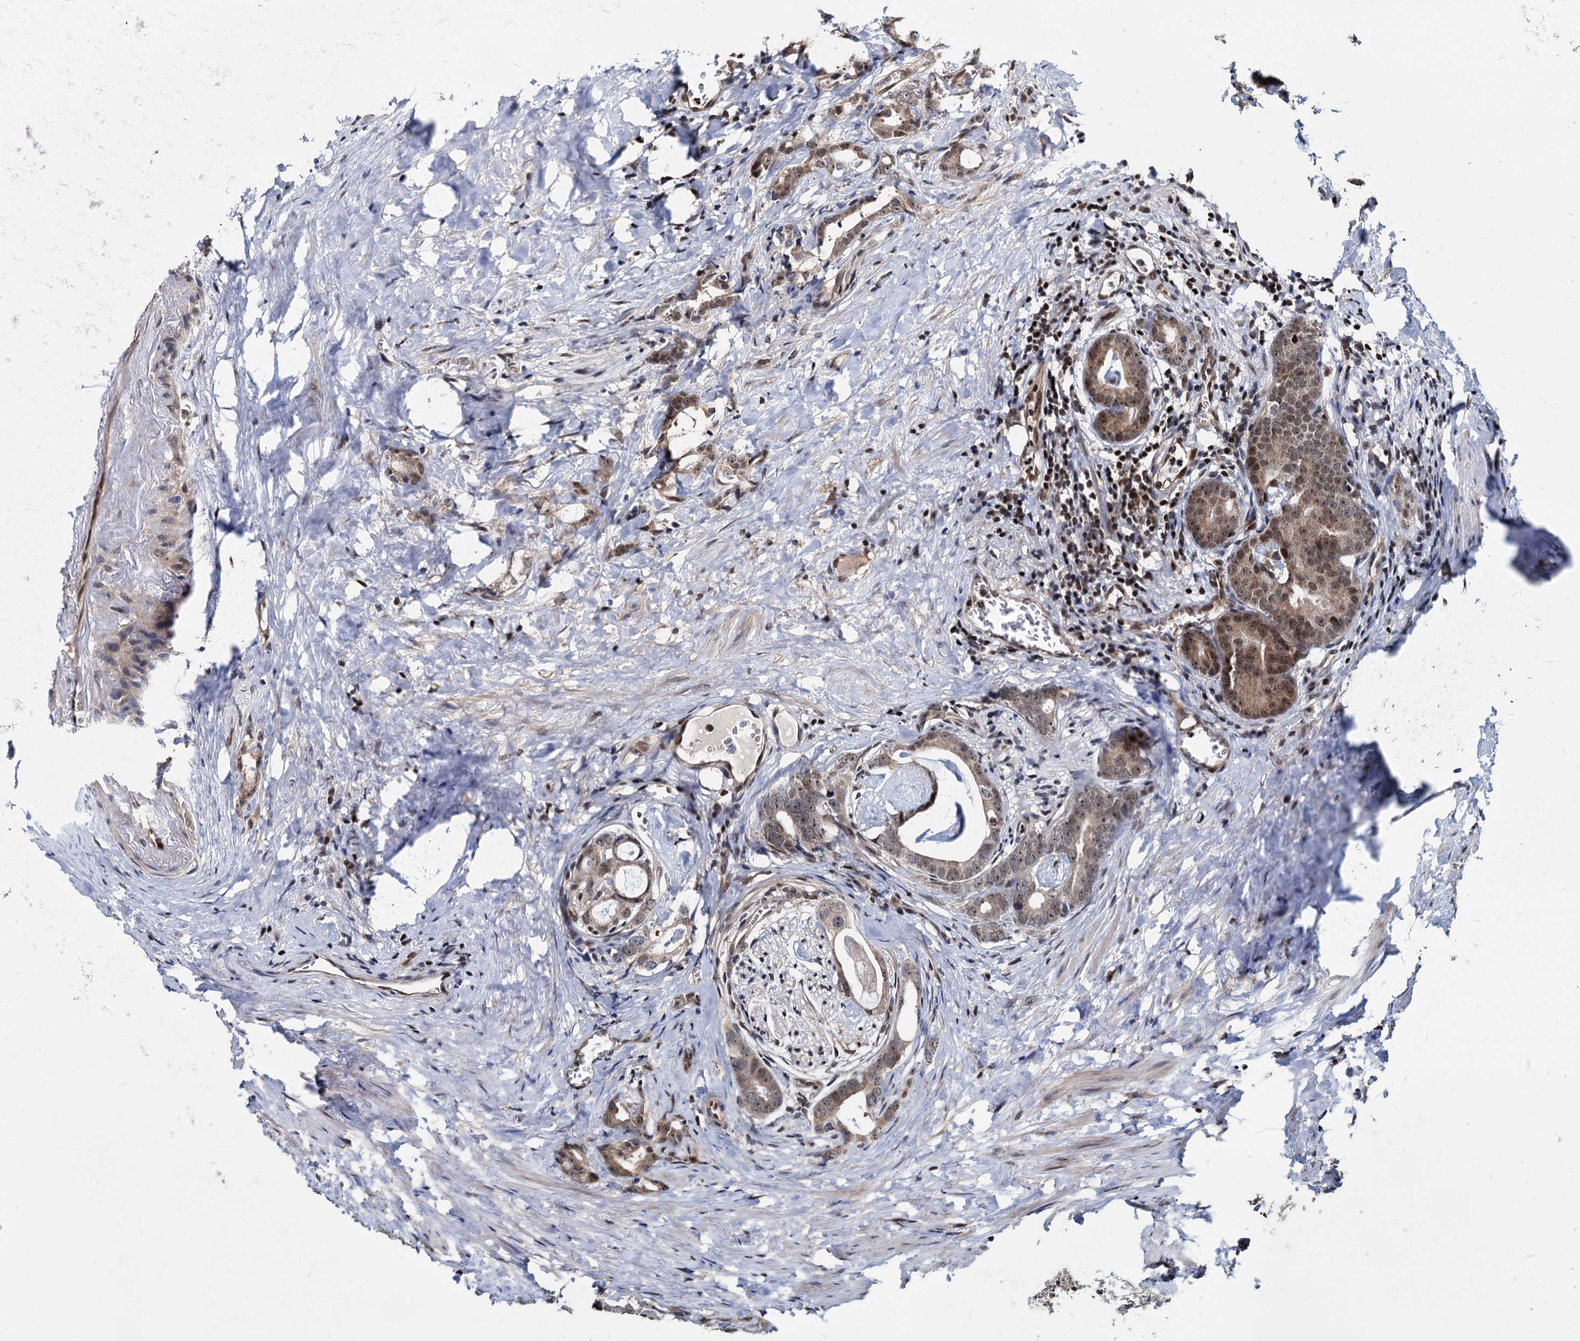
{"staining": {"intensity": "moderate", "quantity": ">75%", "location": "nuclear"}, "tissue": "prostate cancer", "cell_type": "Tumor cells", "image_type": "cancer", "snomed": [{"axis": "morphology", "description": "Adenocarcinoma, Low grade"}, {"axis": "topography", "description": "Prostate"}], "caption": "This is a histology image of immunohistochemistry staining of prostate cancer (low-grade adenocarcinoma), which shows moderate positivity in the nuclear of tumor cells.", "gene": "UBLCP1", "patient": {"sex": "male", "age": 71}}